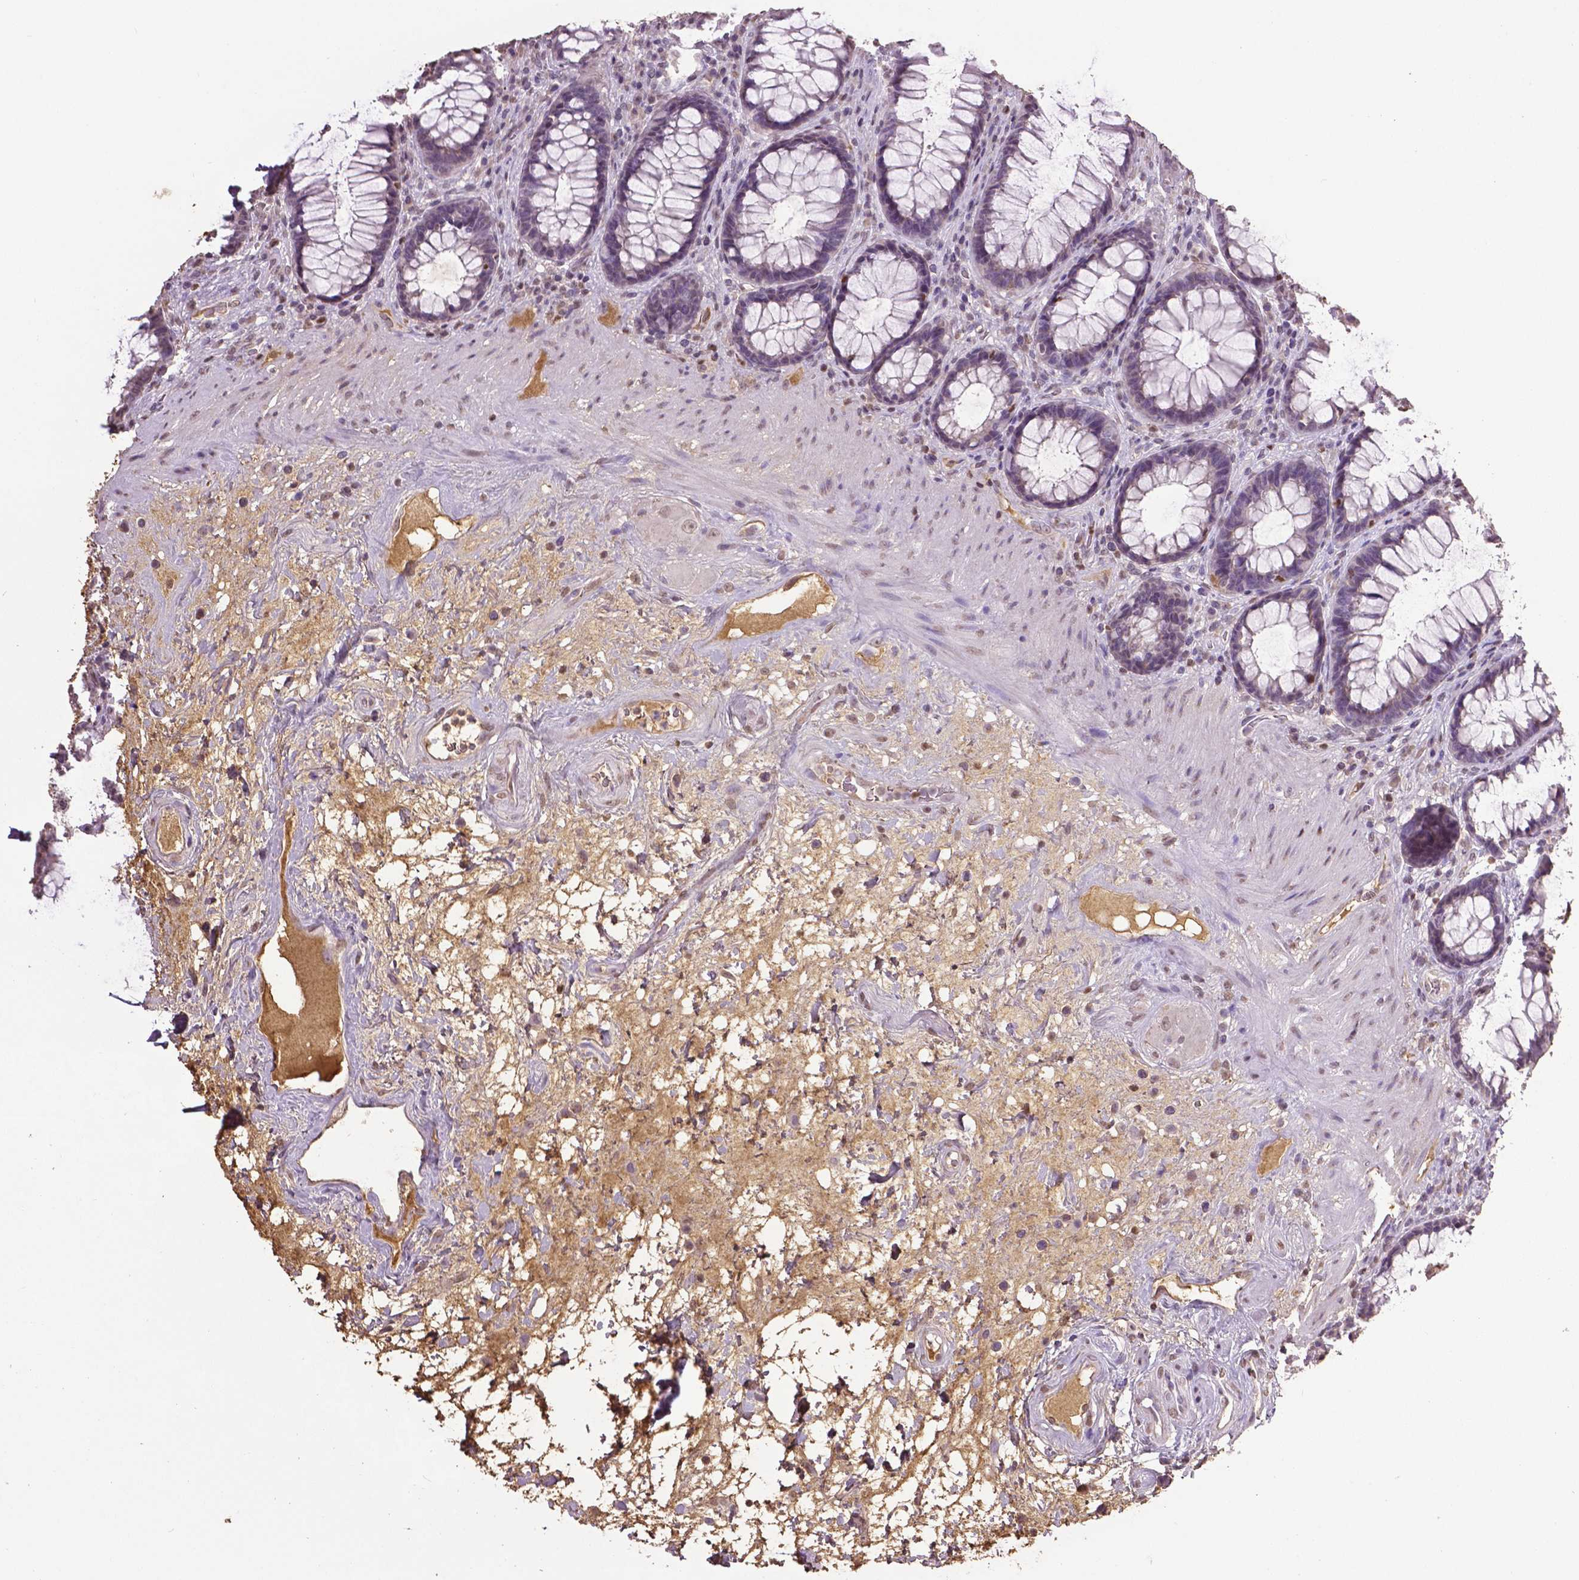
{"staining": {"intensity": "negative", "quantity": "none", "location": "none"}, "tissue": "rectum", "cell_type": "Glandular cells", "image_type": "normal", "snomed": [{"axis": "morphology", "description": "Normal tissue, NOS"}, {"axis": "topography", "description": "Rectum"}], "caption": "Immunohistochemistry micrograph of unremarkable rectum: rectum stained with DAB demonstrates no significant protein positivity in glandular cells.", "gene": "RUNX3", "patient": {"sex": "male", "age": 72}}